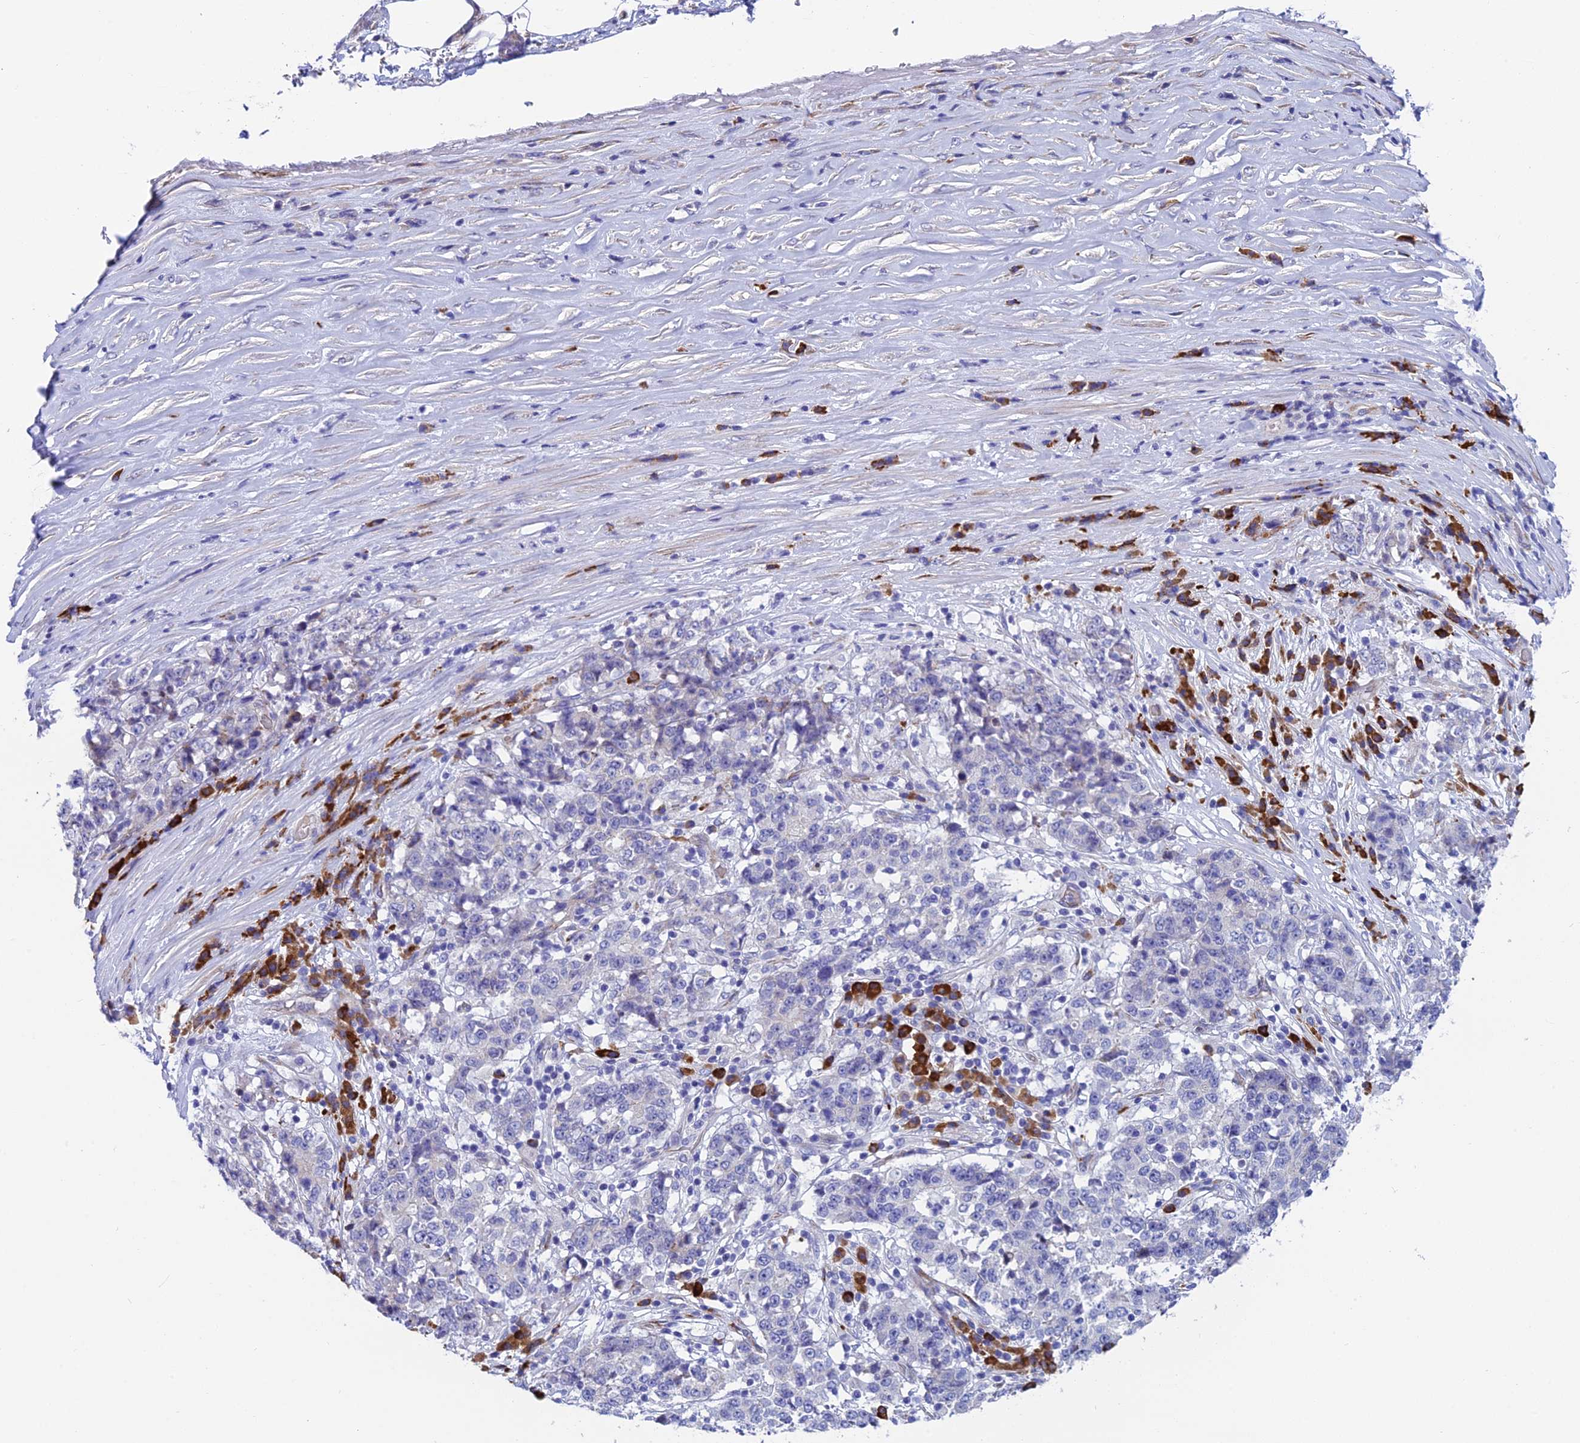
{"staining": {"intensity": "negative", "quantity": "none", "location": "none"}, "tissue": "stomach cancer", "cell_type": "Tumor cells", "image_type": "cancer", "snomed": [{"axis": "morphology", "description": "Adenocarcinoma, NOS"}, {"axis": "topography", "description": "Stomach"}], "caption": "Adenocarcinoma (stomach) was stained to show a protein in brown. There is no significant expression in tumor cells. (Immunohistochemistry (ihc), brightfield microscopy, high magnification).", "gene": "MACIR", "patient": {"sex": "male", "age": 59}}